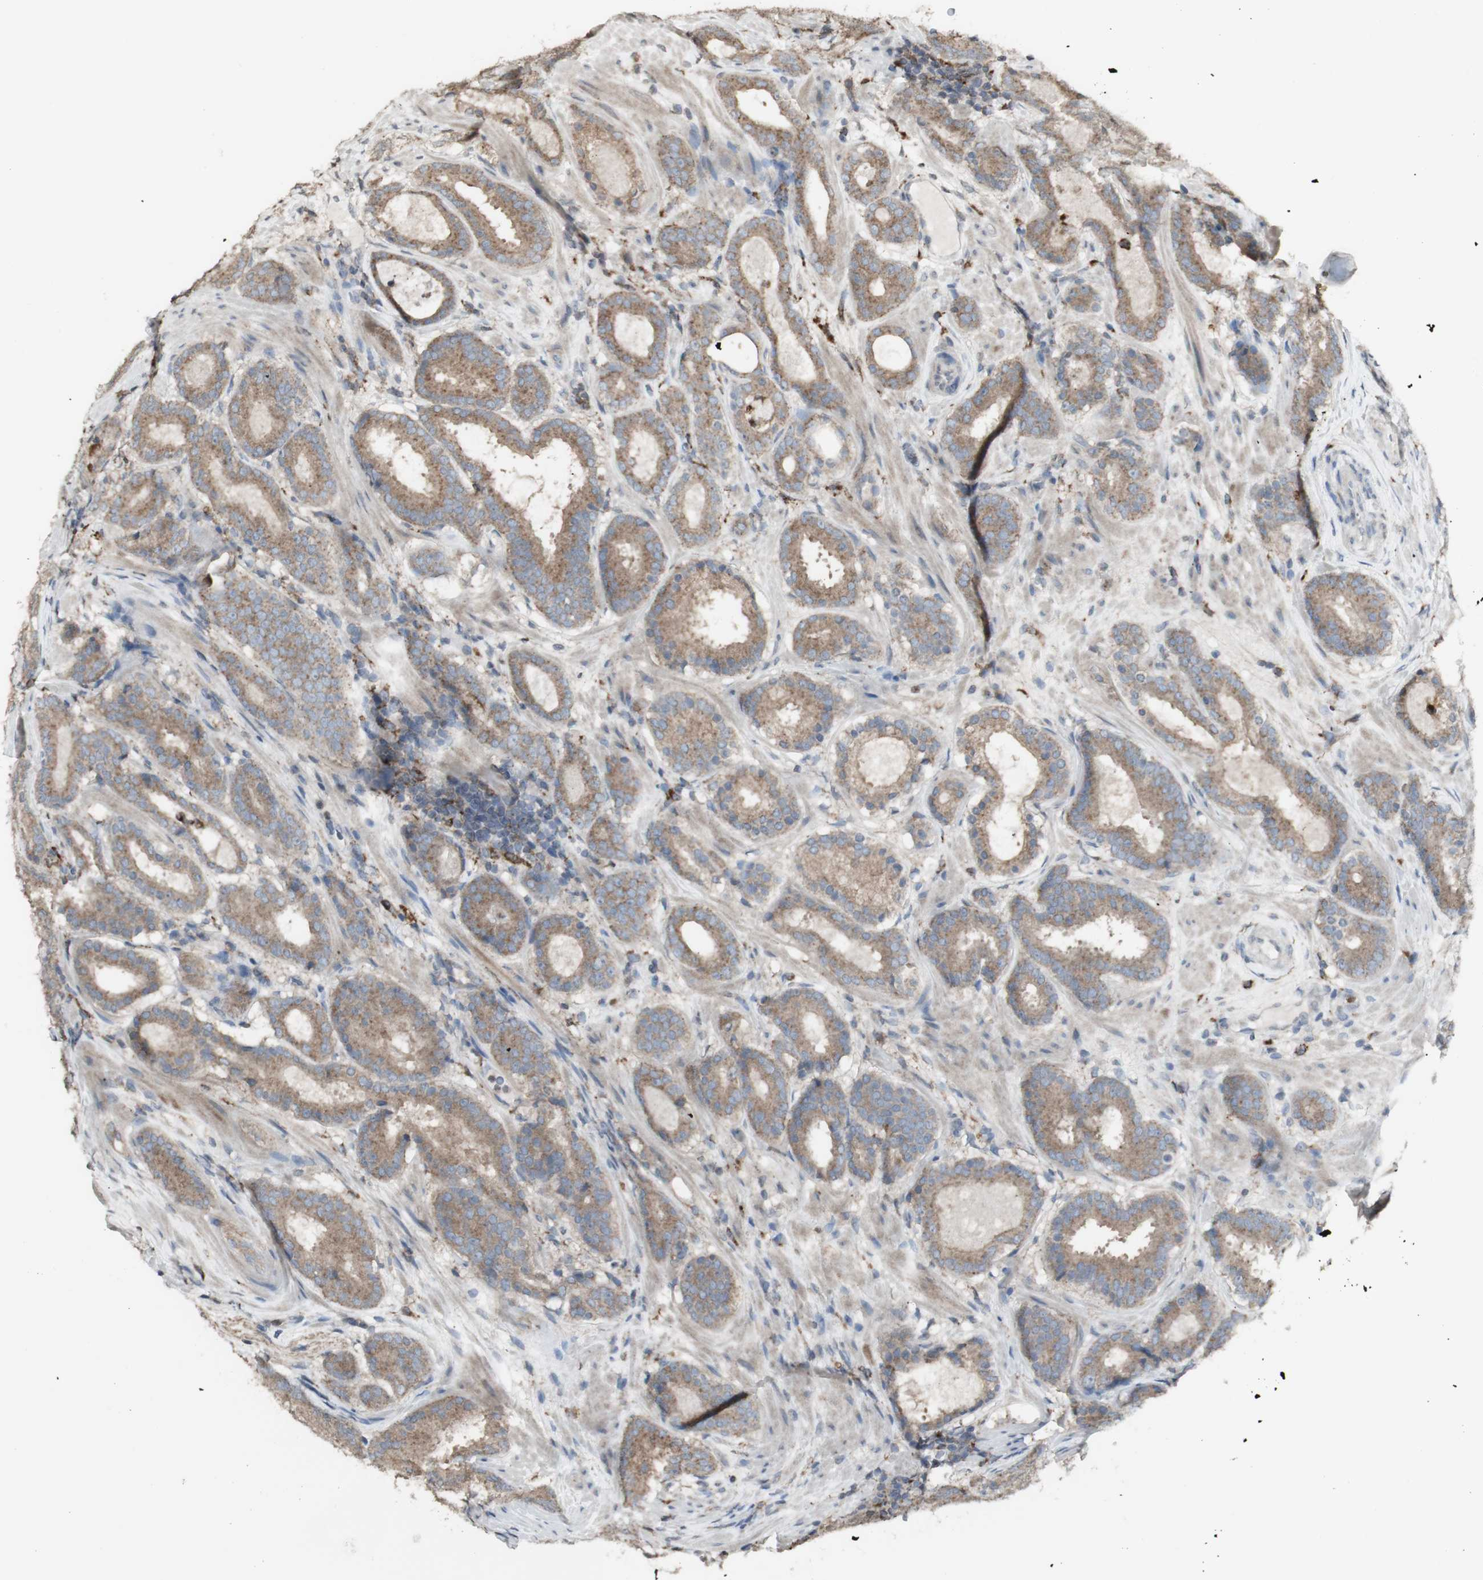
{"staining": {"intensity": "moderate", "quantity": ">75%", "location": "cytoplasmic/membranous"}, "tissue": "prostate cancer", "cell_type": "Tumor cells", "image_type": "cancer", "snomed": [{"axis": "morphology", "description": "Adenocarcinoma, Low grade"}, {"axis": "topography", "description": "Prostate"}], "caption": "Prostate cancer (low-grade adenocarcinoma) stained with IHC shows moderate cytoplasmic/membranous positivity in about >75% of tumor cells.", "gene": "ATP6V1E1", "patient": {"sex": "male", "age": 69}}